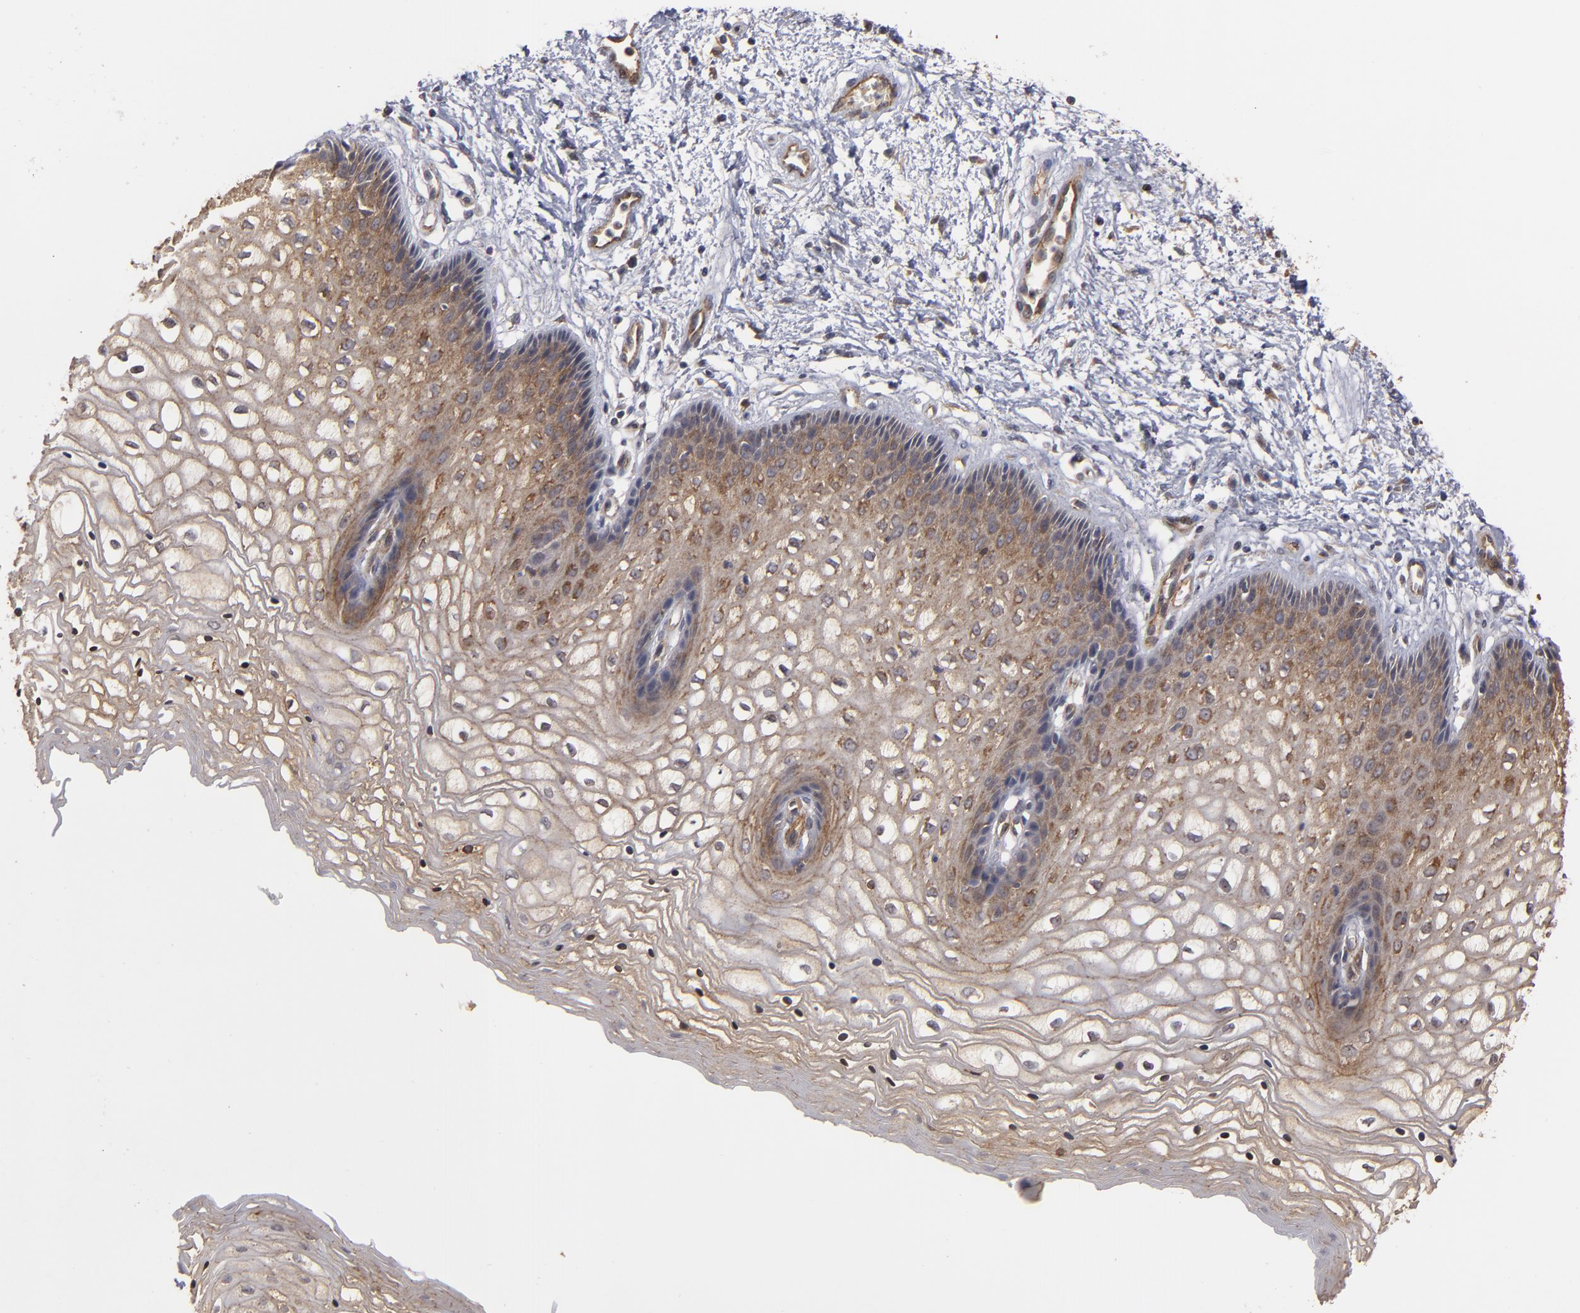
{"staining": {"intensity": "weak", "quantity": ">75%", "location": "cytoplasmic/membranous"}, "tissue": "vagina", "cell_type": "Squamous epithelial cells", "image_type": "normal", "snomed": [{"axis": "morphology", "description": "Normal tissue, NOS"}, {"axis": "topography", "description": "Vagina"}], "caption": "Immunohistochemistry (IHC) (DAB) staining of unremarkable human vagina shows weak cytoplasmic/membranous protein staining in approximately >75% of squamous epithelial cells.", "gene": "TJP1", "patient": {"sex": "female", "age": 34}}